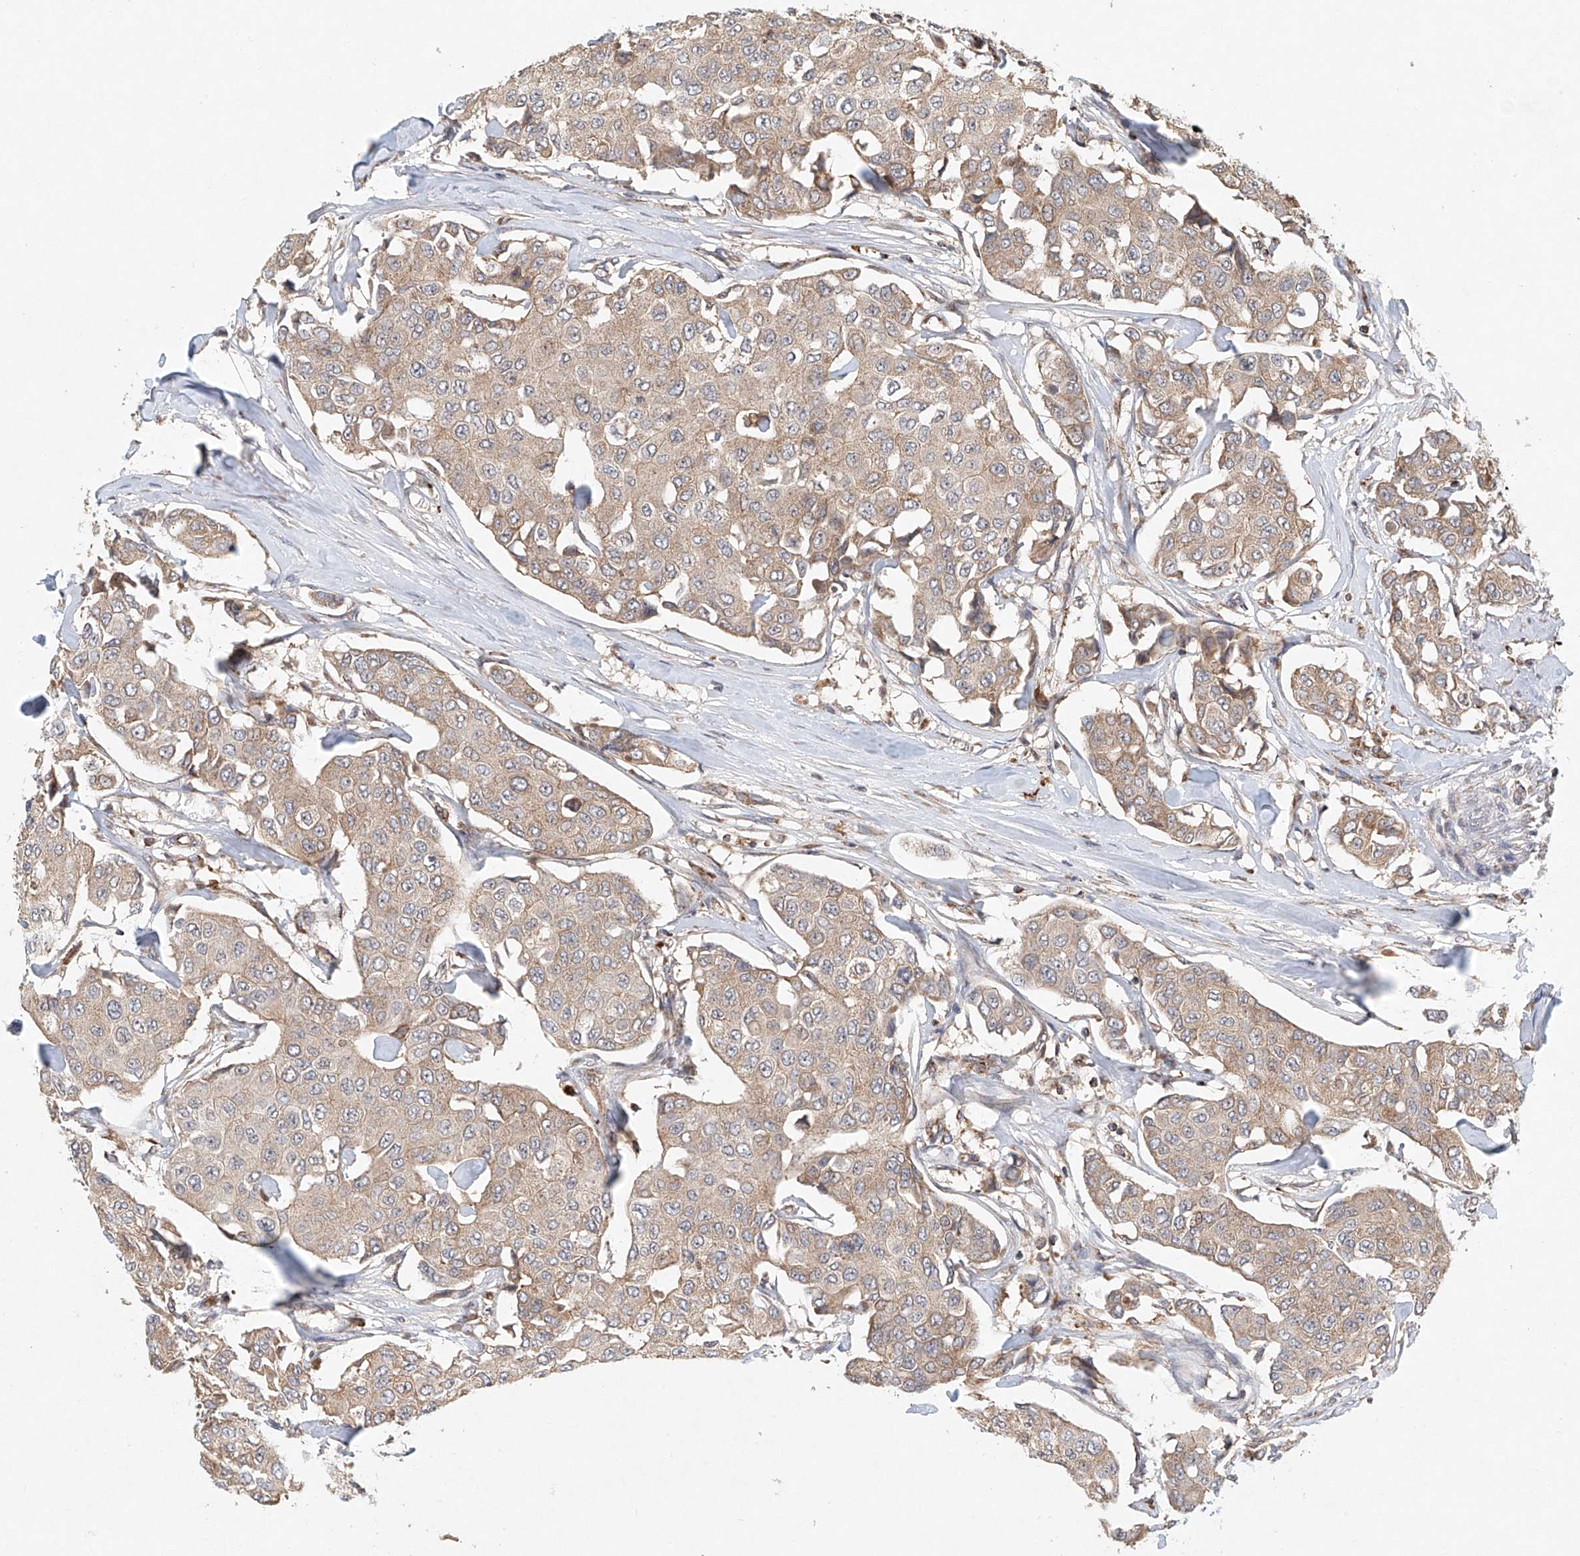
{"staining": {"intensity": "weak", "quantity": ">75%", "location": "cytoplasmic/membranous"}, "tissue": "breast cancer", "cell_type": "Tumor cells", "image_type": "cancer", "snomed": [{"axis": "morphology", "description": "Duct carcinoma"}, {"axis": "topography", "description": "Breast"}], "caption": "Brown immunohistochemical staining in breast cancer (invasive ductal carcinoma) displays weak cytoplasmic/membranous expression in approximately >75% of tumor cells.", "gene": "DCAF11", "patient": {"sex": "female", "age": 80}}